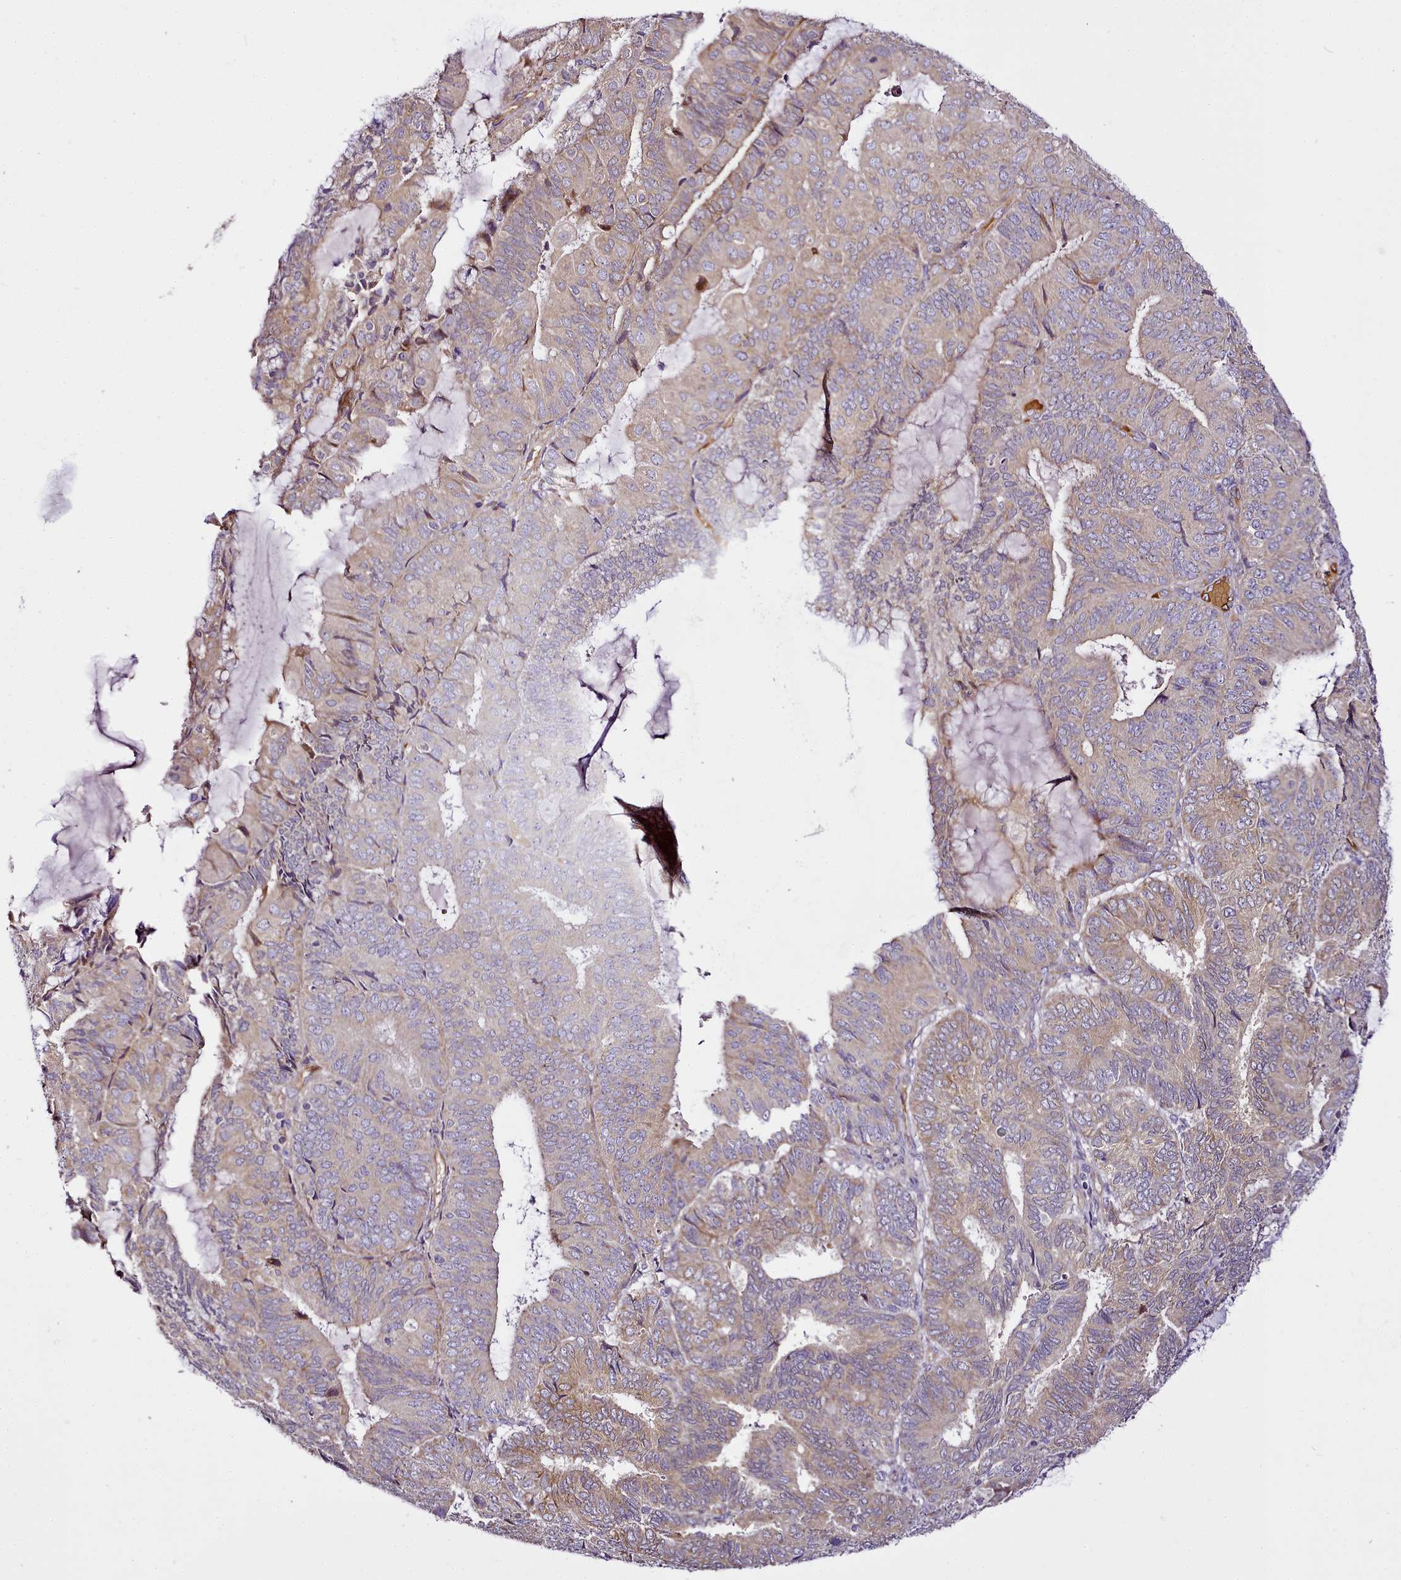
{"staining": {"intensity": "weak", "quantity": "25%-75%", "location": "cytoplasmic/membranous"}, "tissue": "endometrial cancer", "cell_type": "Tumor cells", "image_type": "cancer", "snomed": [{"axis": "morphology", "description": "Adenocarcinoma, NOS"}, {"axis": "topography", "description": "Endometrium"}], "caption": "The micrograph demonstrates staining of adenocarcinoma (endometrial), revealing weak cytoplasmic/membranous protein expression (brown color) within tumor cells. Using DAB (3,3'-diaminobenzidine) (brown) and hematoxylin (blue) stains, captured at high magnification using brightfield microscopy.", "gene": "NBPF1", "patient": {"sex": "female", "age": 81}}